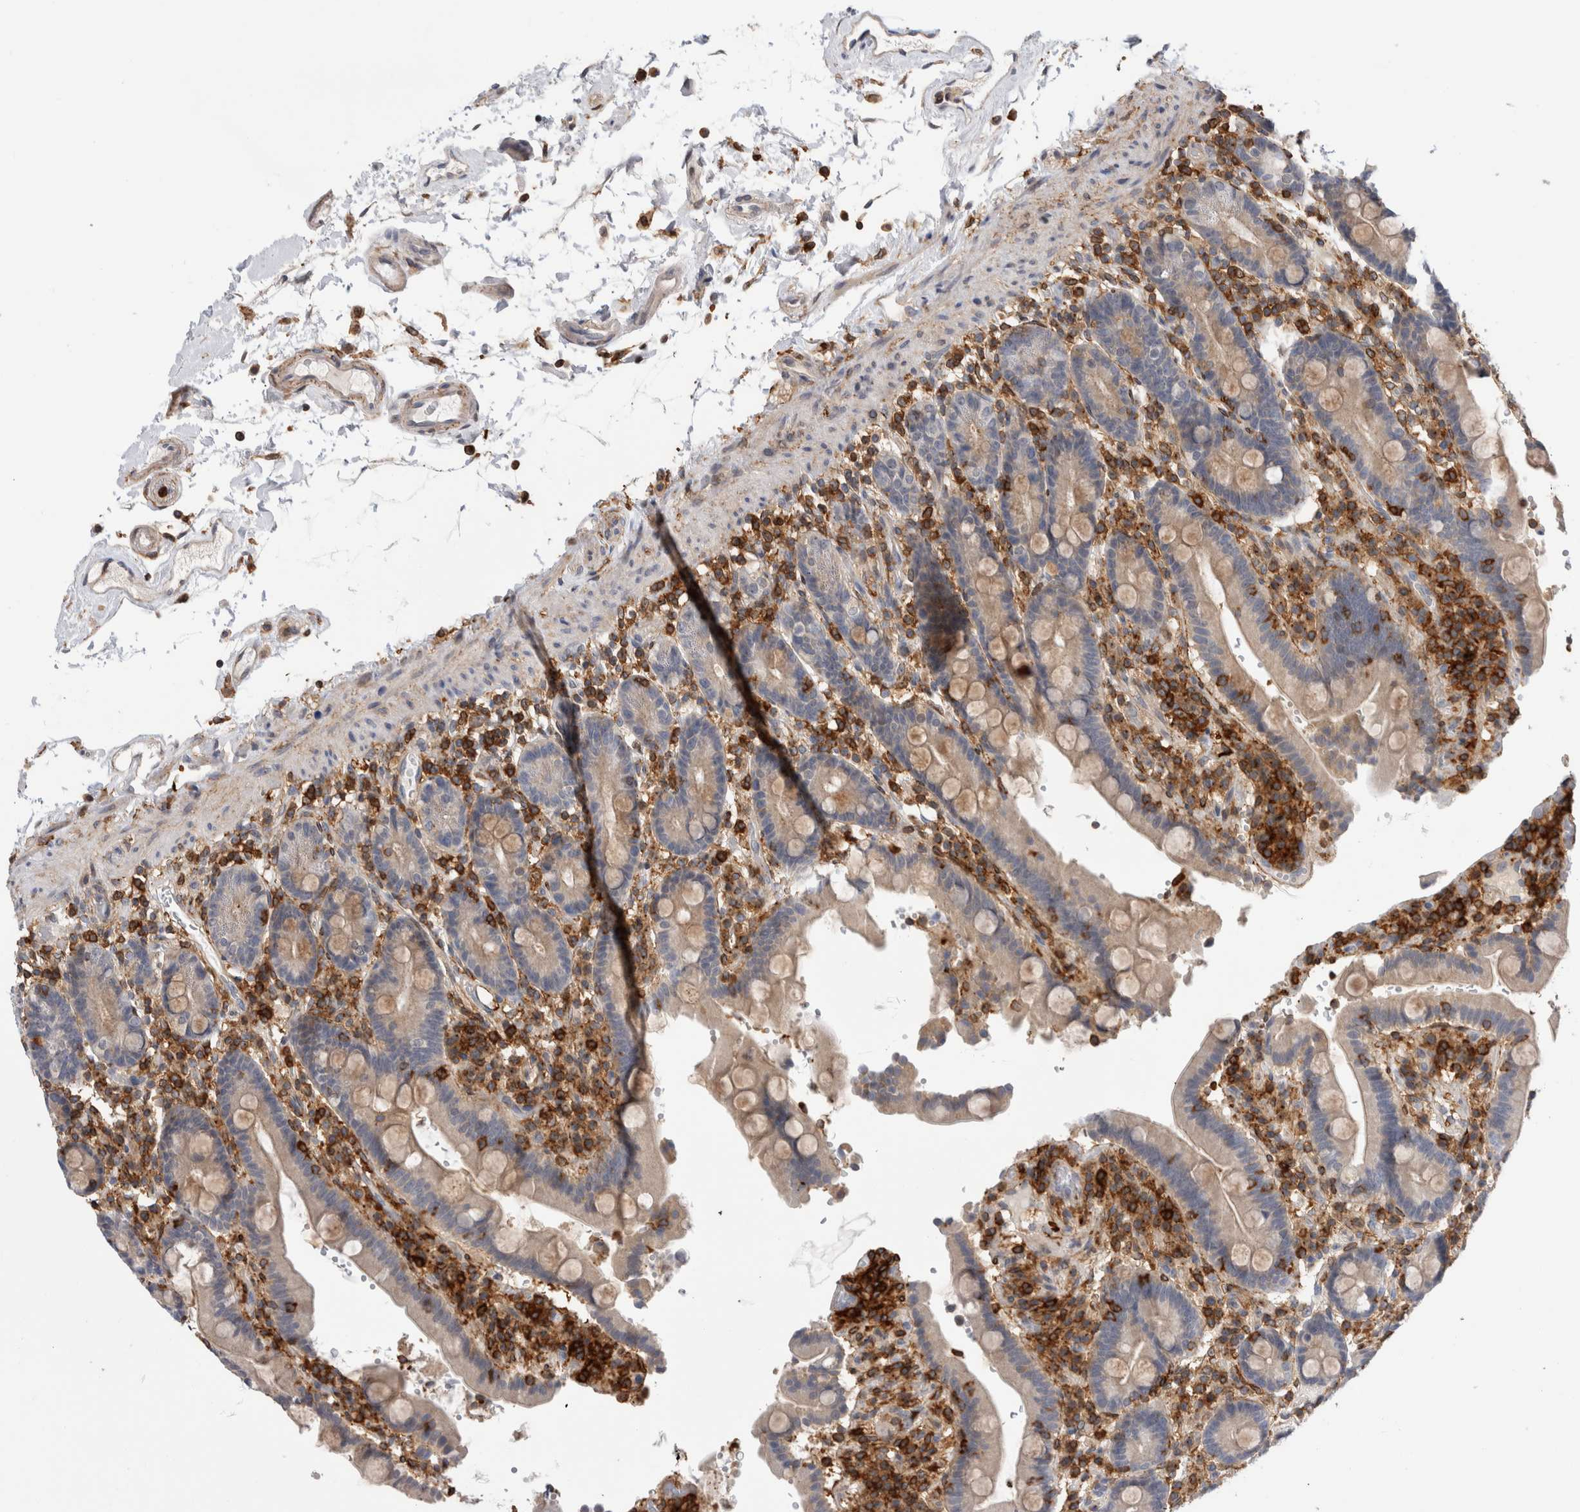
{"staining": {"intensity": "weak", "quantity": "25%-75%", "location": "cytoplasmic/membranous"}, "tissue": "duodenum", "cell_type": "Glandular cells", "image_type": "normal", "snomed": [{"axis": "morphology", "description": "Normal tissue, NOS"}, {"axis": "topography", "description": "Small intestine, NOS"}], "caption": "Protein positivity by immunohistochemistry (IHC) shows weak cytoplasmic/membranous positivity in approximately 25%-75% of glandular cells in normal duodenum. (DAB = brown stain, brightfield microscopy at high magnification).", "gene": "CCDC88B", "patient": {"sex": "female", "age": 71}}